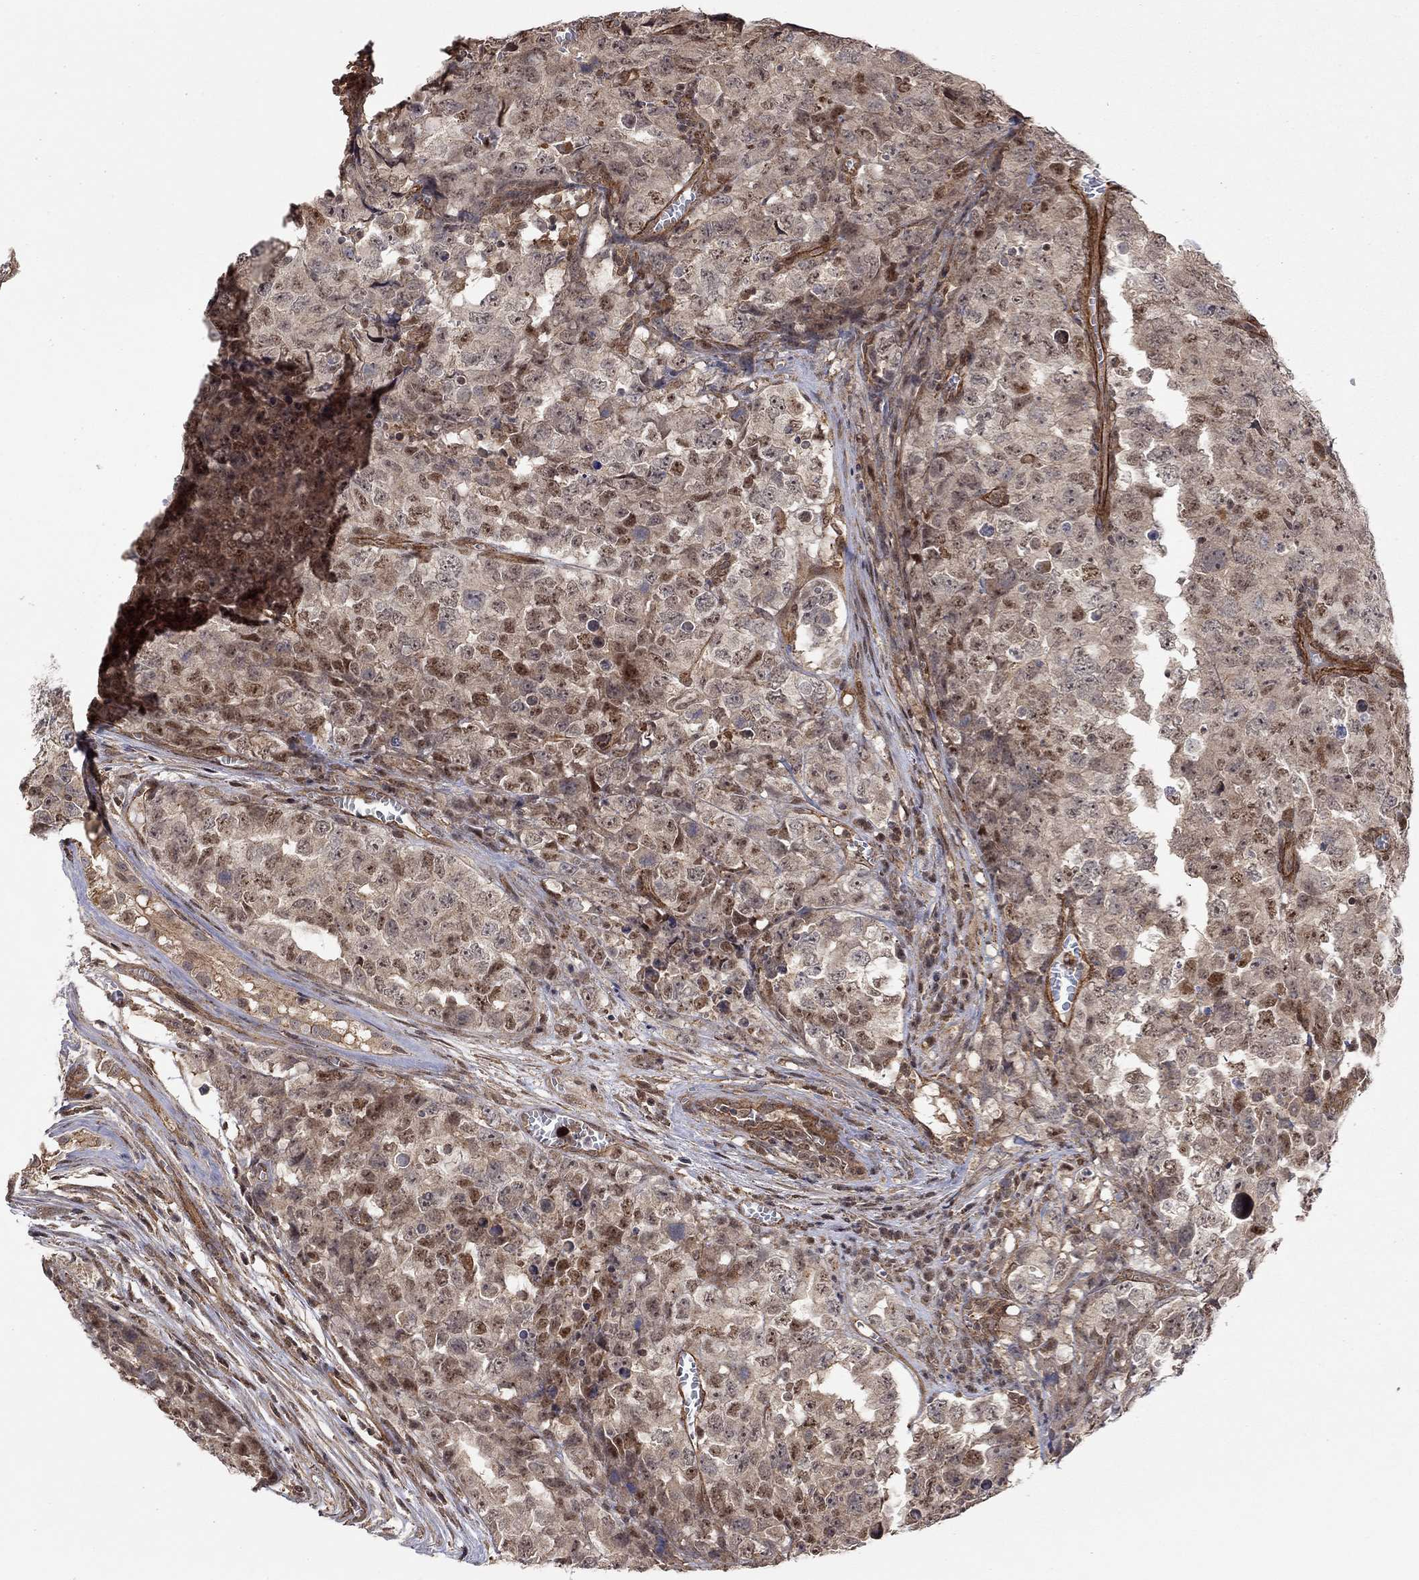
{"staining": {"intensity": "moderate", "quantity": "<25%", "location": "nuclear"}, "tissue": "testis cancer", "cell_type": "Tumor cells", "image_type": "cancer", "snomed": [{"axis": "morphology", "description": "Carcinoma, Embryonal, NOS"}, {"axis": "topography", "description": "Testis"}], "caption": "This is an image of immunohistochemistry (IHC) staining of testis embryonal carcinoma, which shows moderate expression in the nuclear of tumor cells.", "gene": "TDP1", "patient": {"sex": "male", "age": 23}}